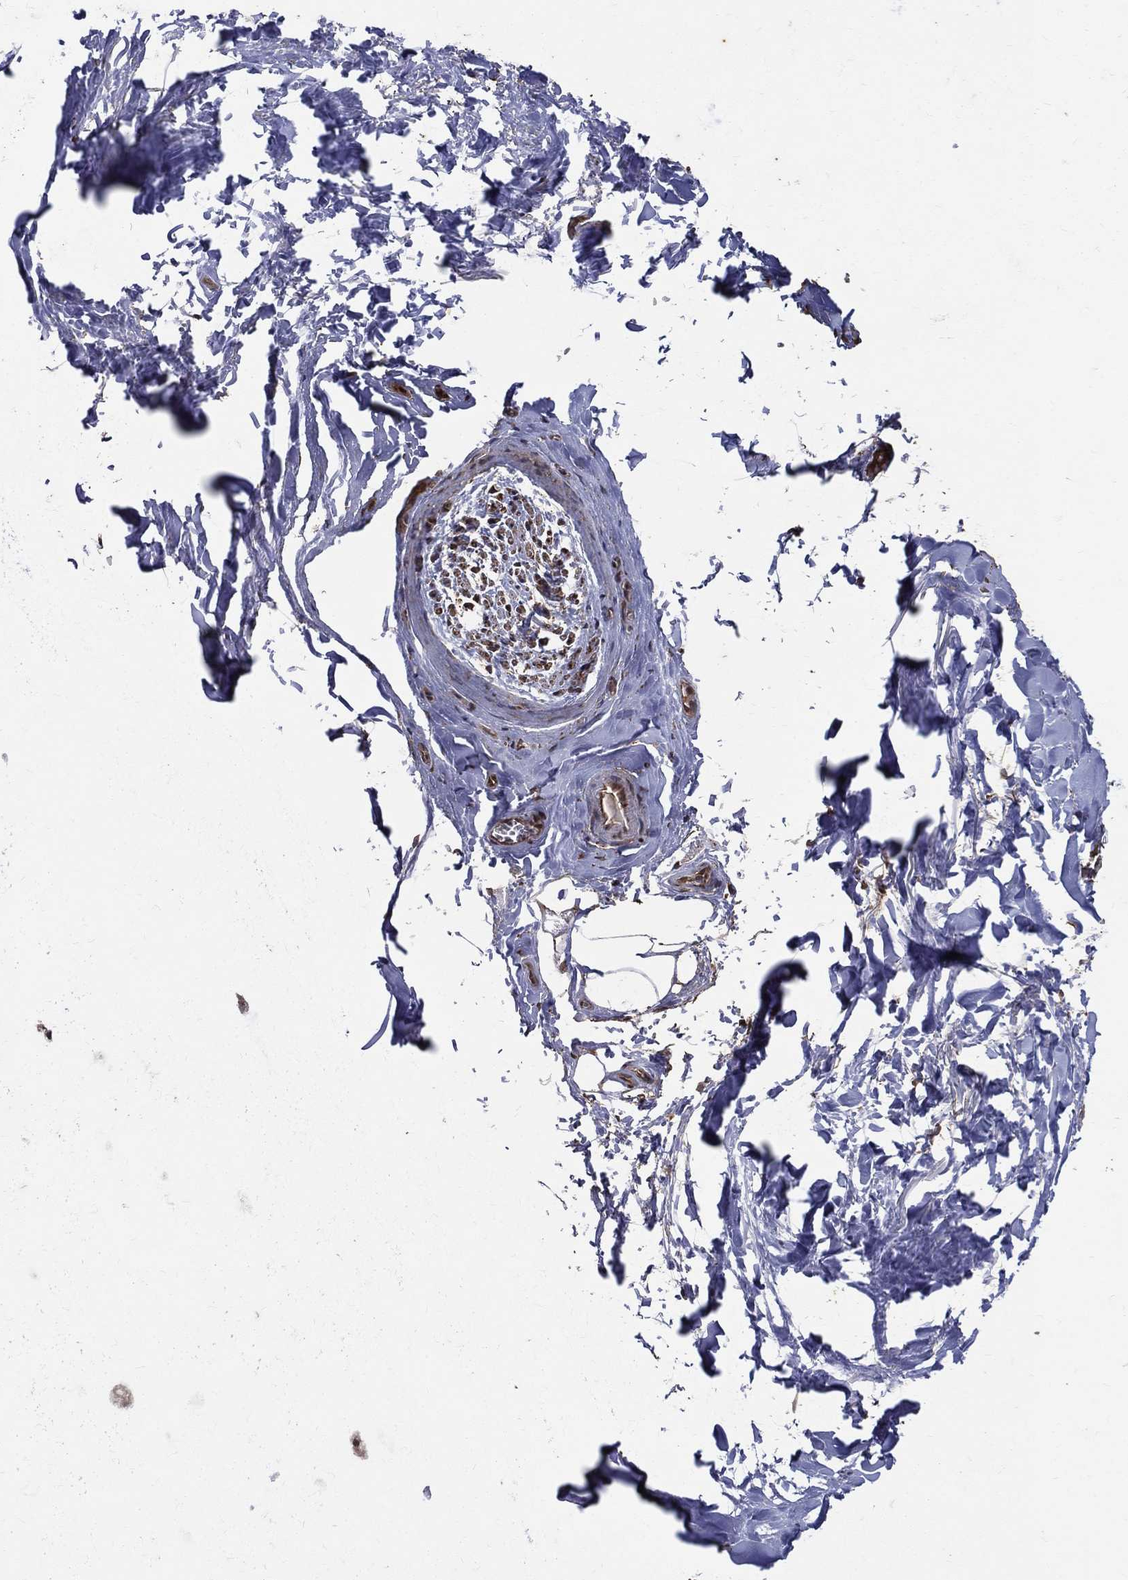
{"staining": {"intensity": "strong", "quantity": "<25%", "location": "nuclear"}, "tissue": "soft tissue", "cell_type": "Fibroblasts", "image_type": "normal", "snomed": [{"axis": "morphology", "description": "Normal tissue, NOS"}, {"axis": "morphology", "description": "Squamous cell carcinoma, NOS"}, {"axis": "topography", "description": "Cartilage tissue"}, {"axis": "topography", "description": "Lung"}], "caption": "High-magnification brightfield microscopy of unremarkable soft tissue stained with DAB (brown) and counterstained with hematoxylin (blue). fibroblasts exhibit strong nuclear expression is seen in approximately<25% of cells.", "gene": "DPYSL2", "patient": {"sex": "male", "age": 66}}